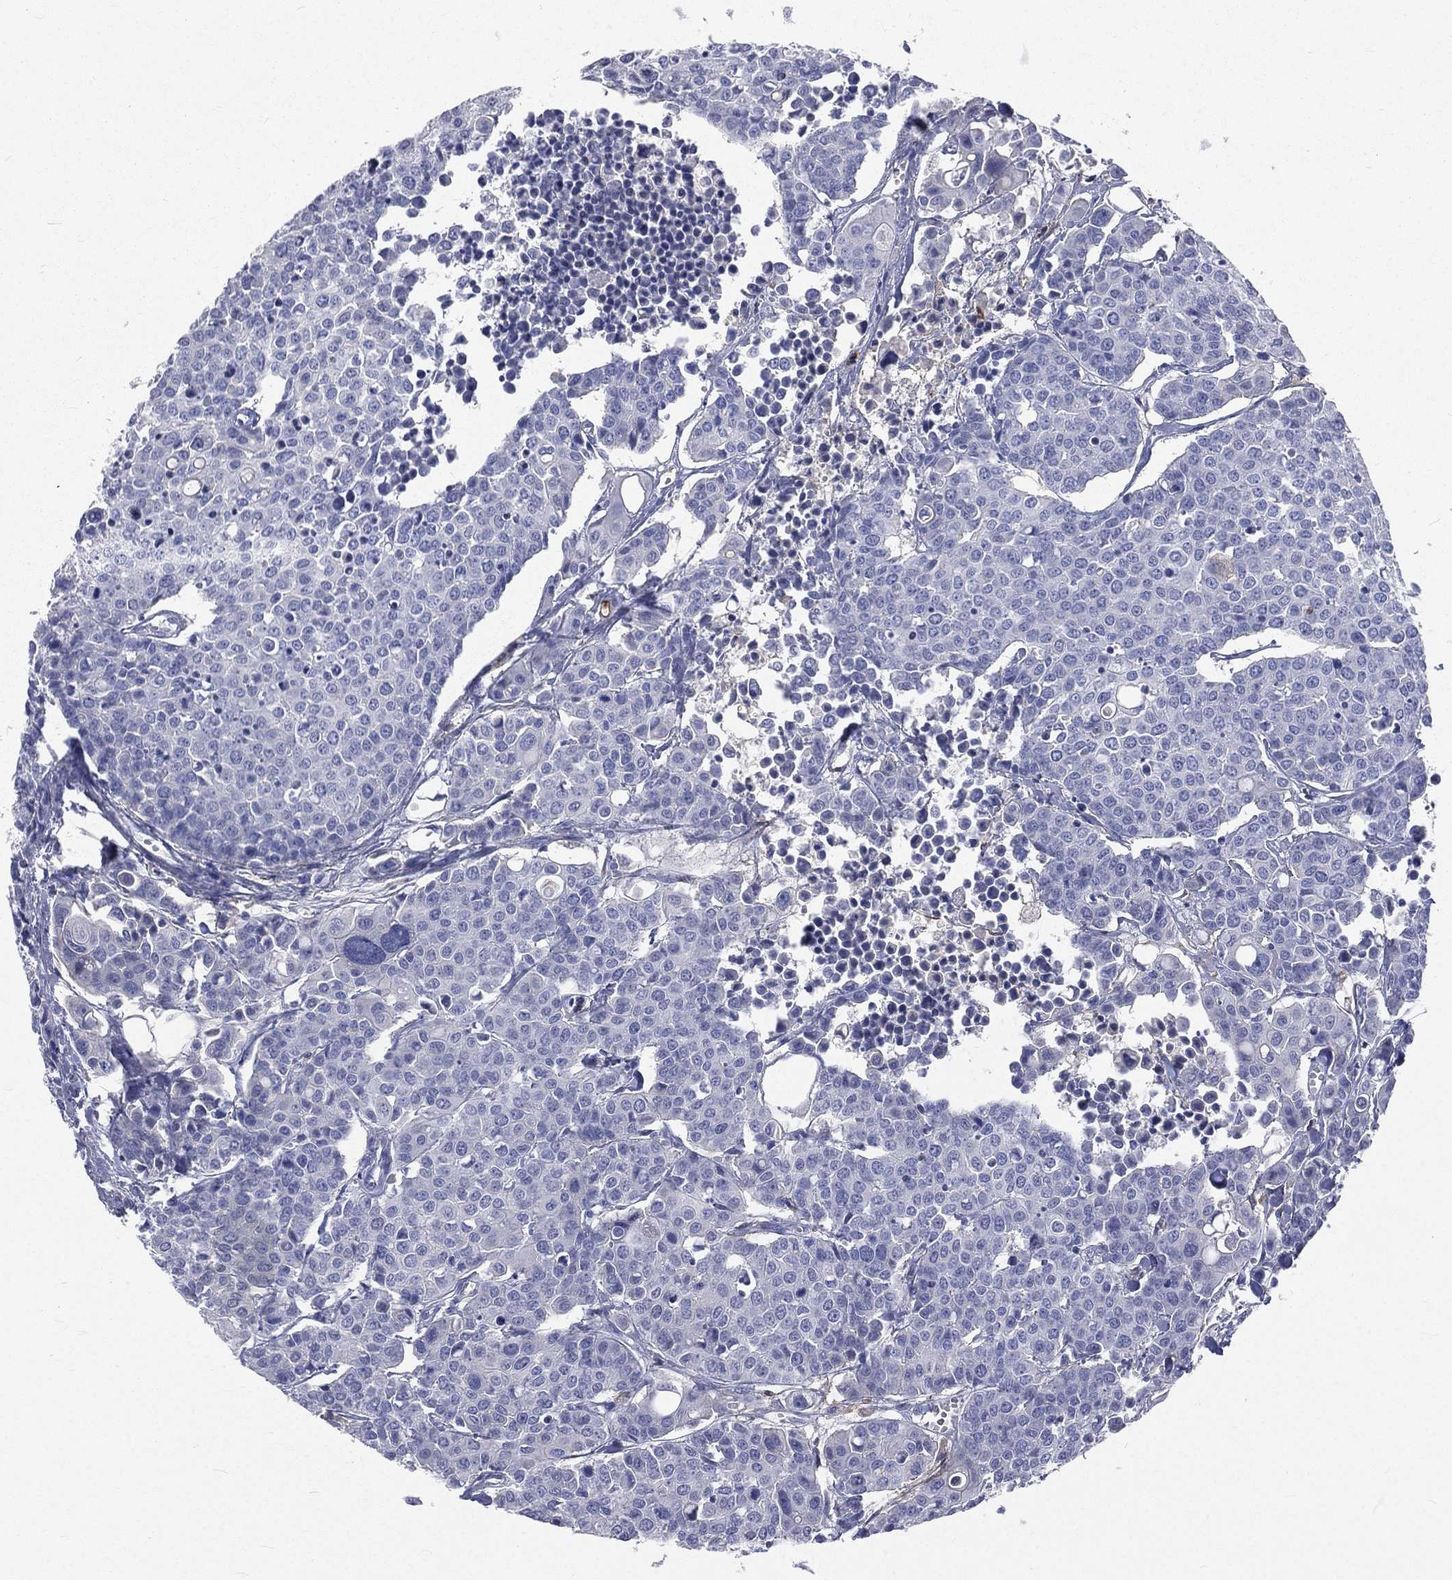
{"staining": {"intensity": "negative", "quantity": "none", "location": "none"}, "tissue": "carcinoid", "cell_type": "Tumor cells", "image_type": "cancer", "snomed": [{"axis": "morphology", "description": "Carcinoid, malignant, NOS"}, {"axis": "topography", "description": "Colon"}], "caption": "Tumor cells show no significant staining in malignant carcinoid.", "gene": "BASP1", "patient": {"sex": "male", "age": 81}}